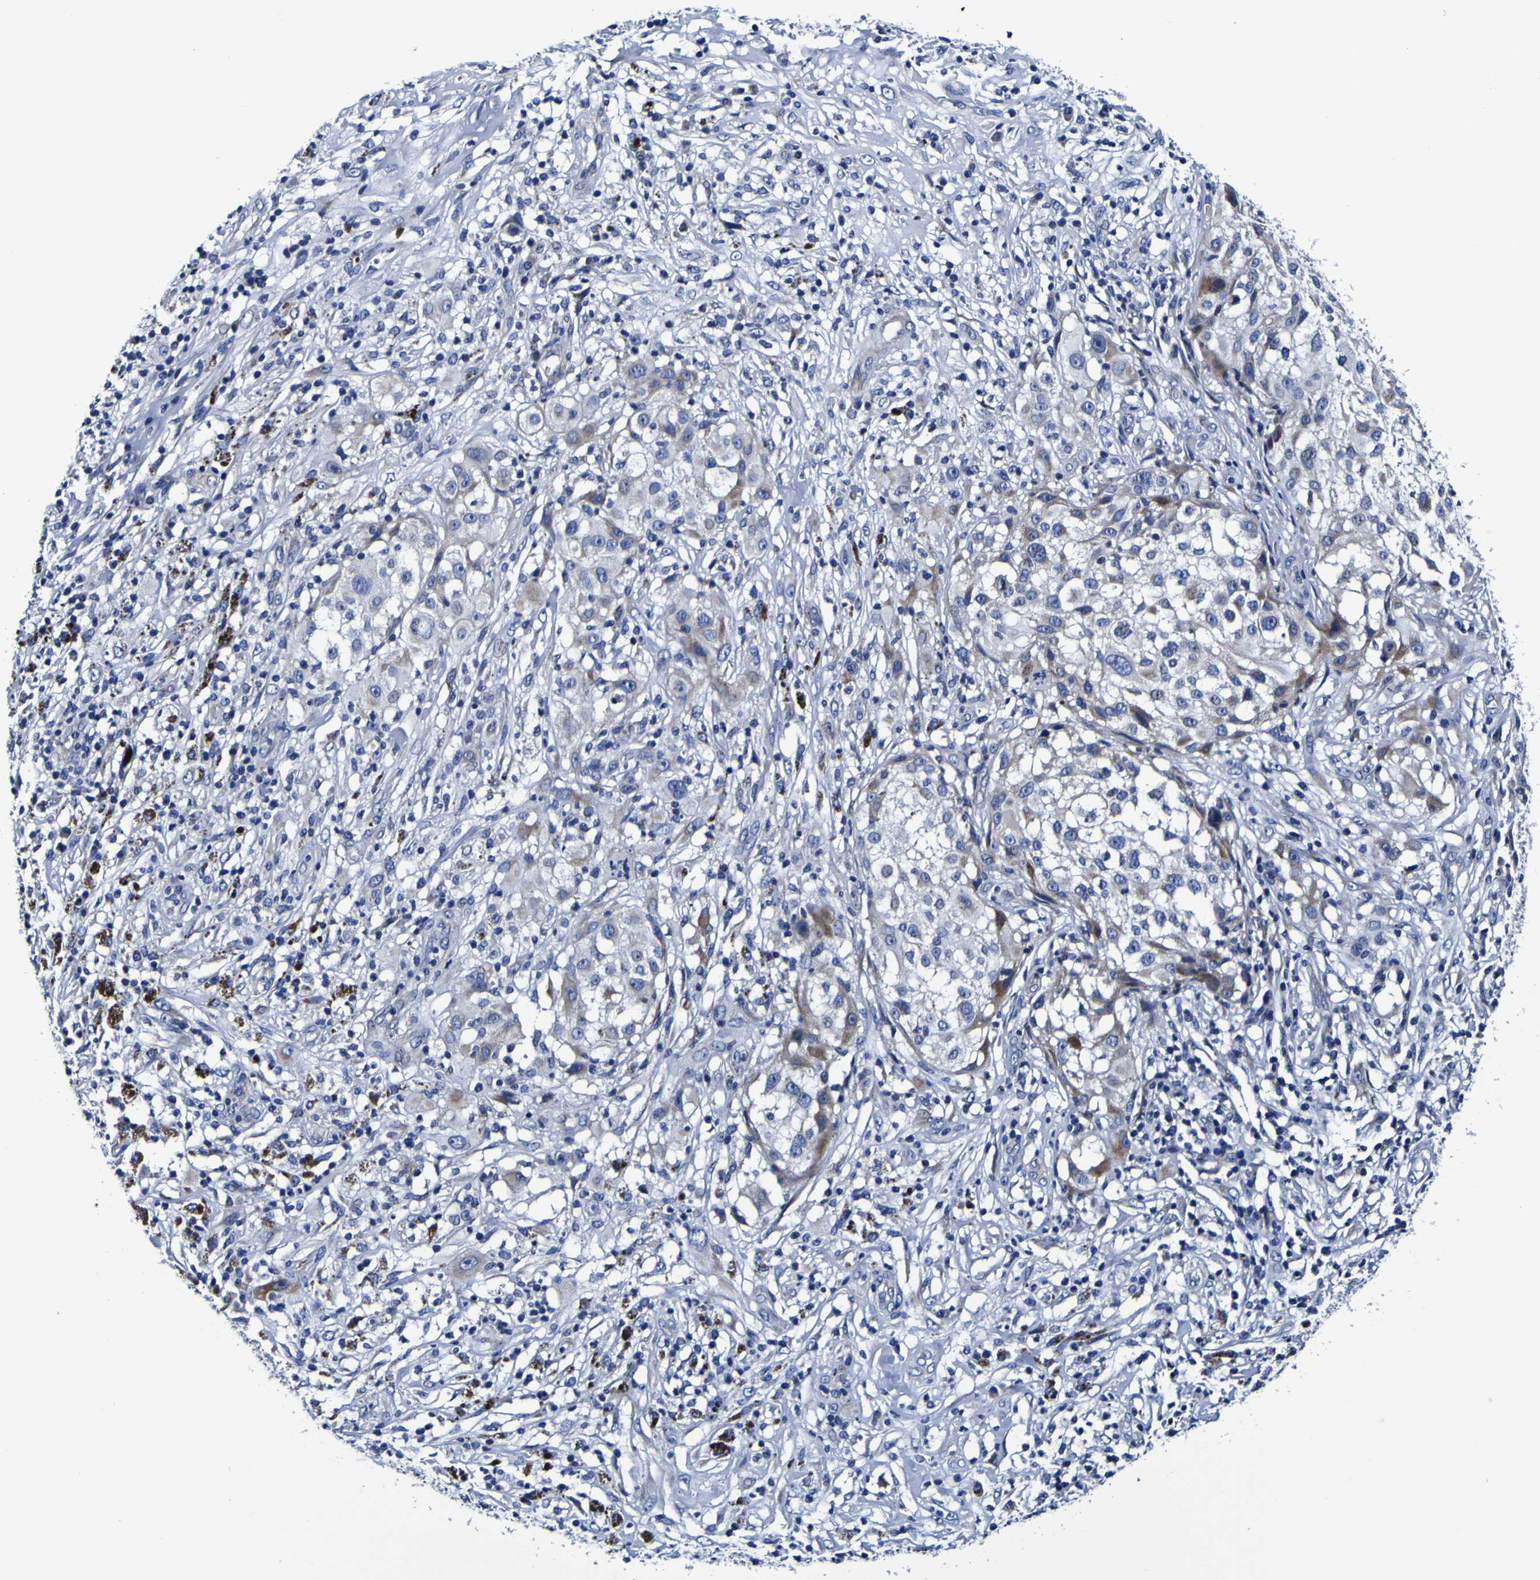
{"staining": {"intensity": "moderate", "quantity": "<25%", "location": "cytoplasmic/membranous"}, "tissue": "melanoma", "cell_type": "Tumor cells", "image_type": "cancer", "snomed": [{"axis": "morphology", "description": "Necrosis, NOS"}, {"axis": "morphology", "description": "Malignant melanoma, NOS"}, {"axis": "topography", "description": "Skin"}], "caption": "Brown immunohistochemical staining in human malignant melanoma reveals moderate cytoplasmic/membranous expression in about <25% of tumor cells. Nuclei are stained in blue.", "gene": "PDLIM4", "patient": {"sex": "female", "age": 87}}